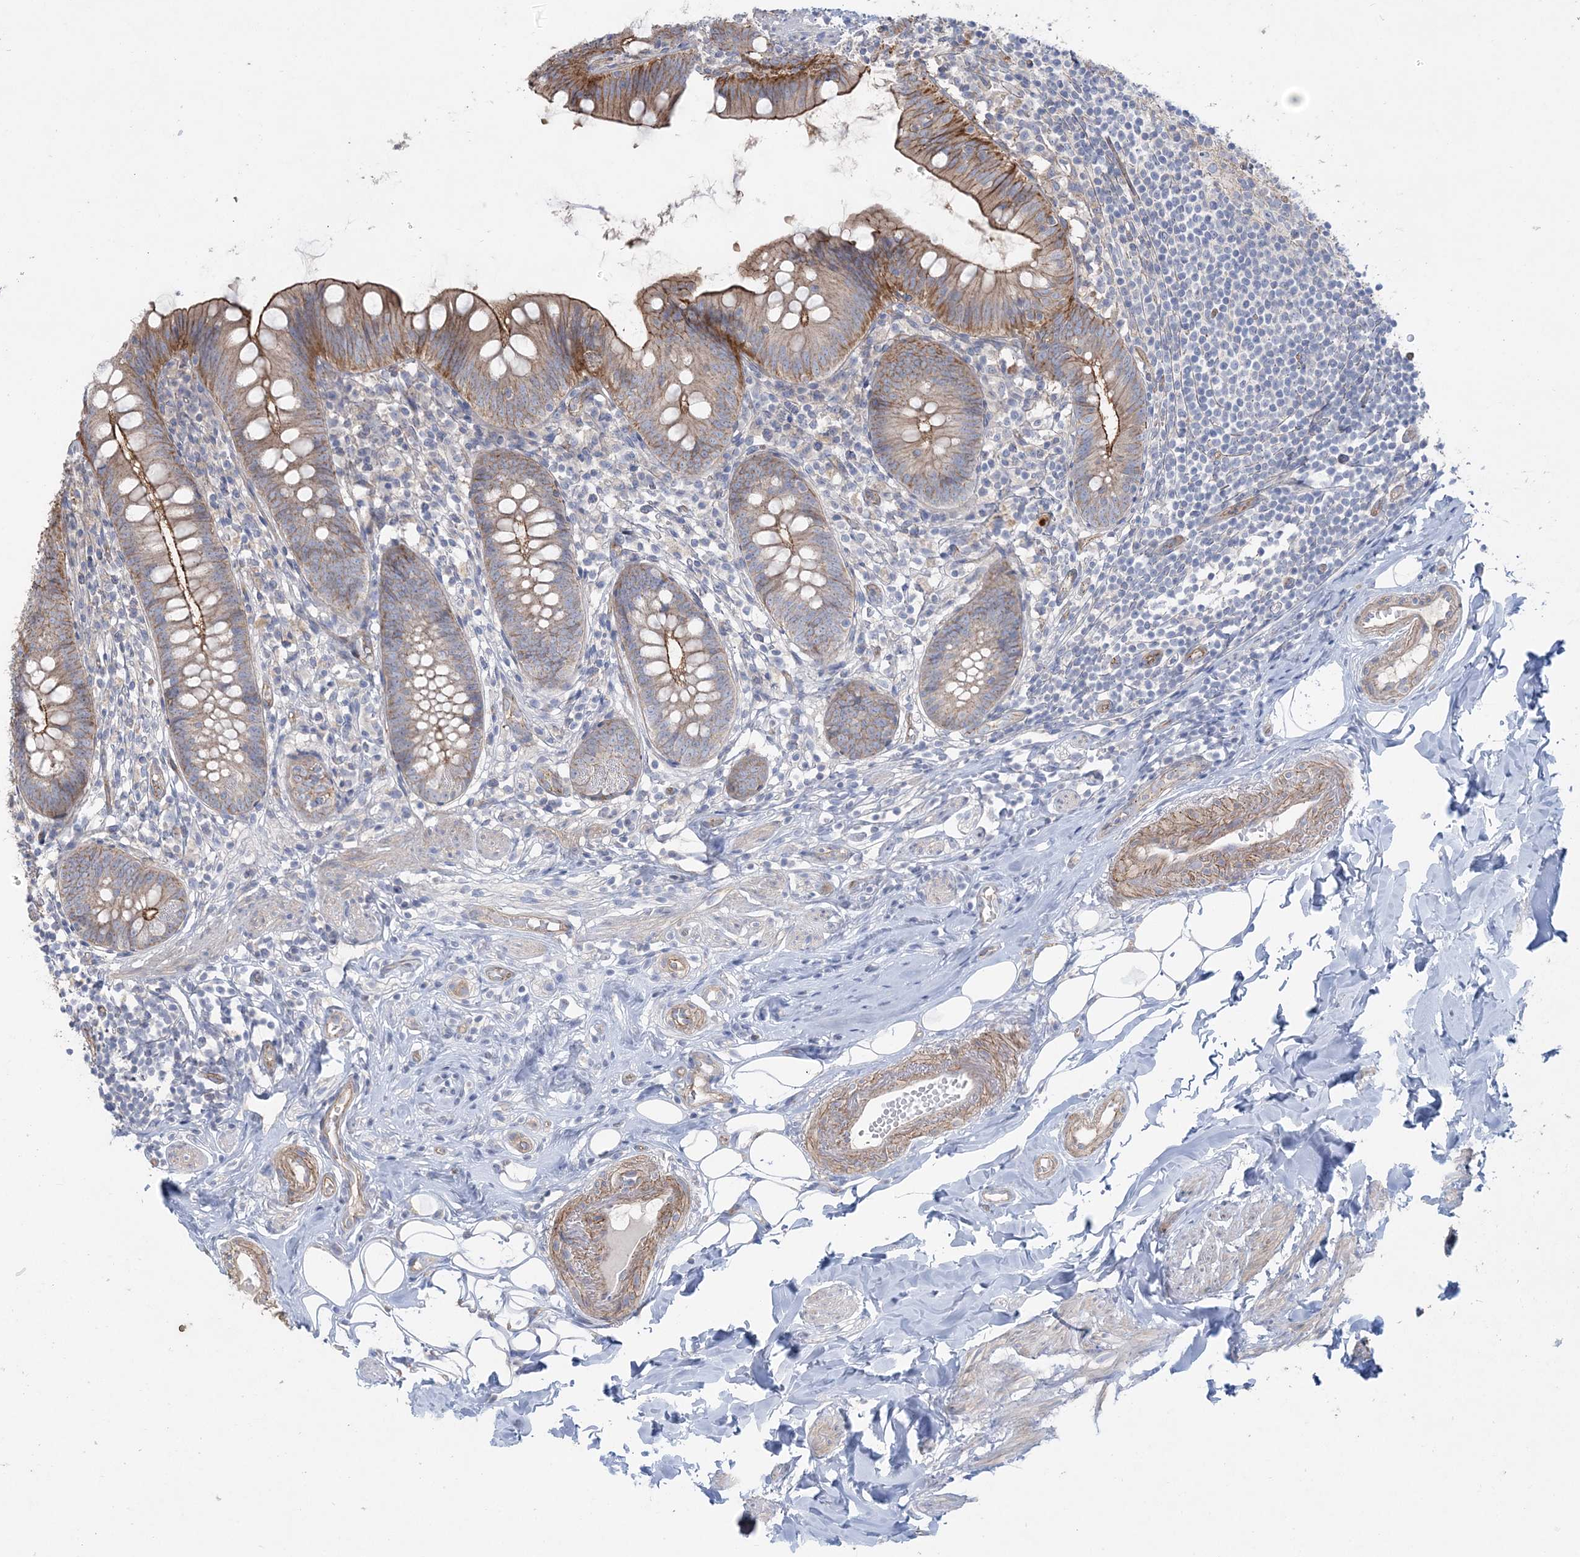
{"staining": {"intensity": "moderate", "quantity": ">75%", "location": "cytoplasmic/membranous"}, "tissue": "appendix", "cell_type": "Glandular cells", "image_type": "normal", "snomed": [{"axis": "morphology", "description": "Normal tissue, NOS"}, {"axis": "topography", "description": "Appendix"}], "caption": "The image shows immunohistochemical staining of benign appendix. There is moderate cytoplasmic/membranous expression is present in about >75% of glandular cells. (DAB (3,3'-diaminobenzidine) IHC with brightfield microscopy, high magnification).", "gene": "PIGC", "patient": {"sex": "female", "age": 62}}